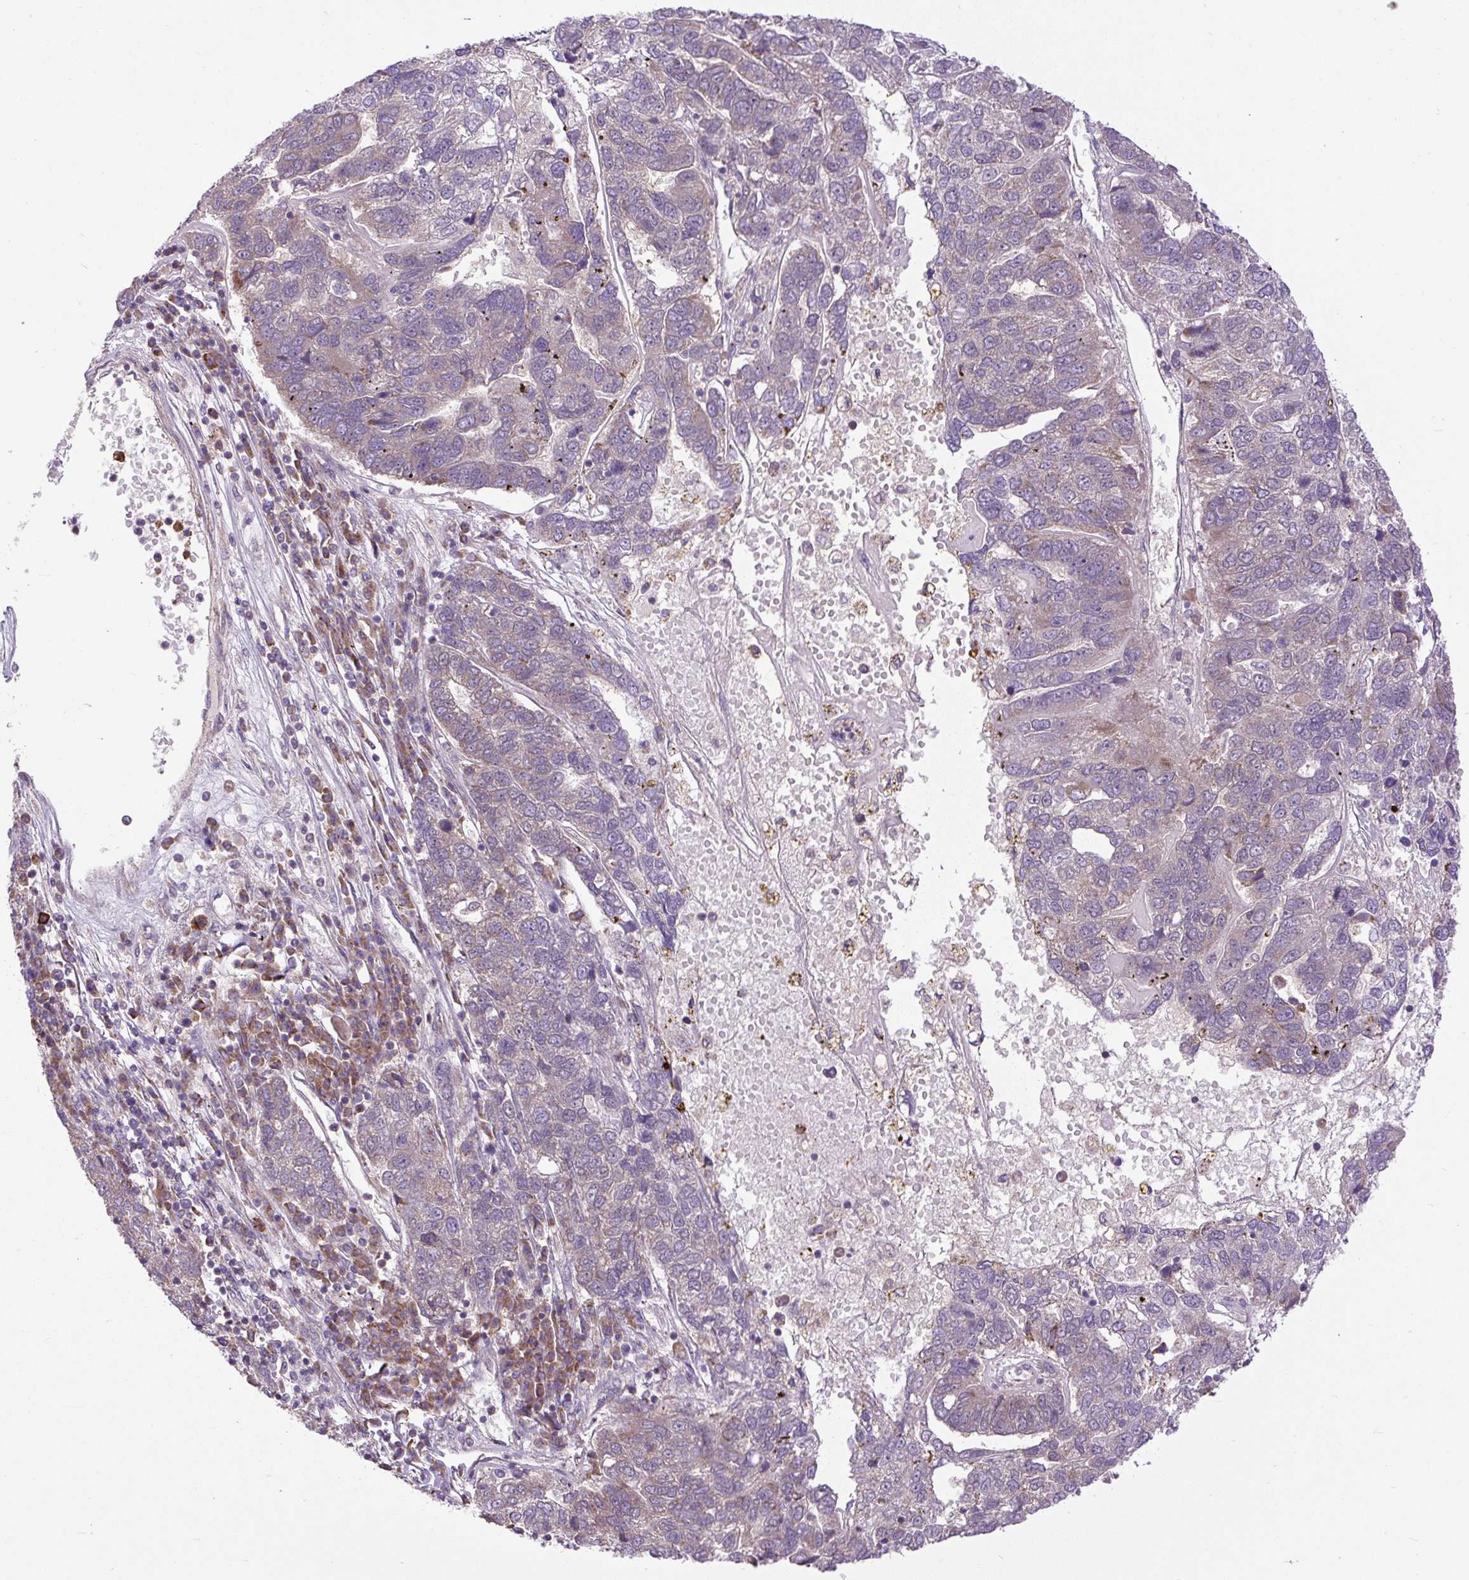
{"staining": {"intensity": "weak", "quantity": "<25%", "location": "cytoplasmic/membranous"}, "tissue": "pancreatic cancer", "cell_type": "Tumor cells", "image_type": "cancer", "snomed": [{"axis": "morphology", "description": "Adenocarcinoma, NOS"}, {"axis": "topography", "description": "Pancreas"}], "caption": "An image of human adenocarcinoma (pancreatic) is negative for staining in tumor cells. (DAB (3,3'-diaminobenzidine) IHC with hematoxylin counter stain).", "gene": "TM2D3", "patient": {"sex": "female", "age": 61}}